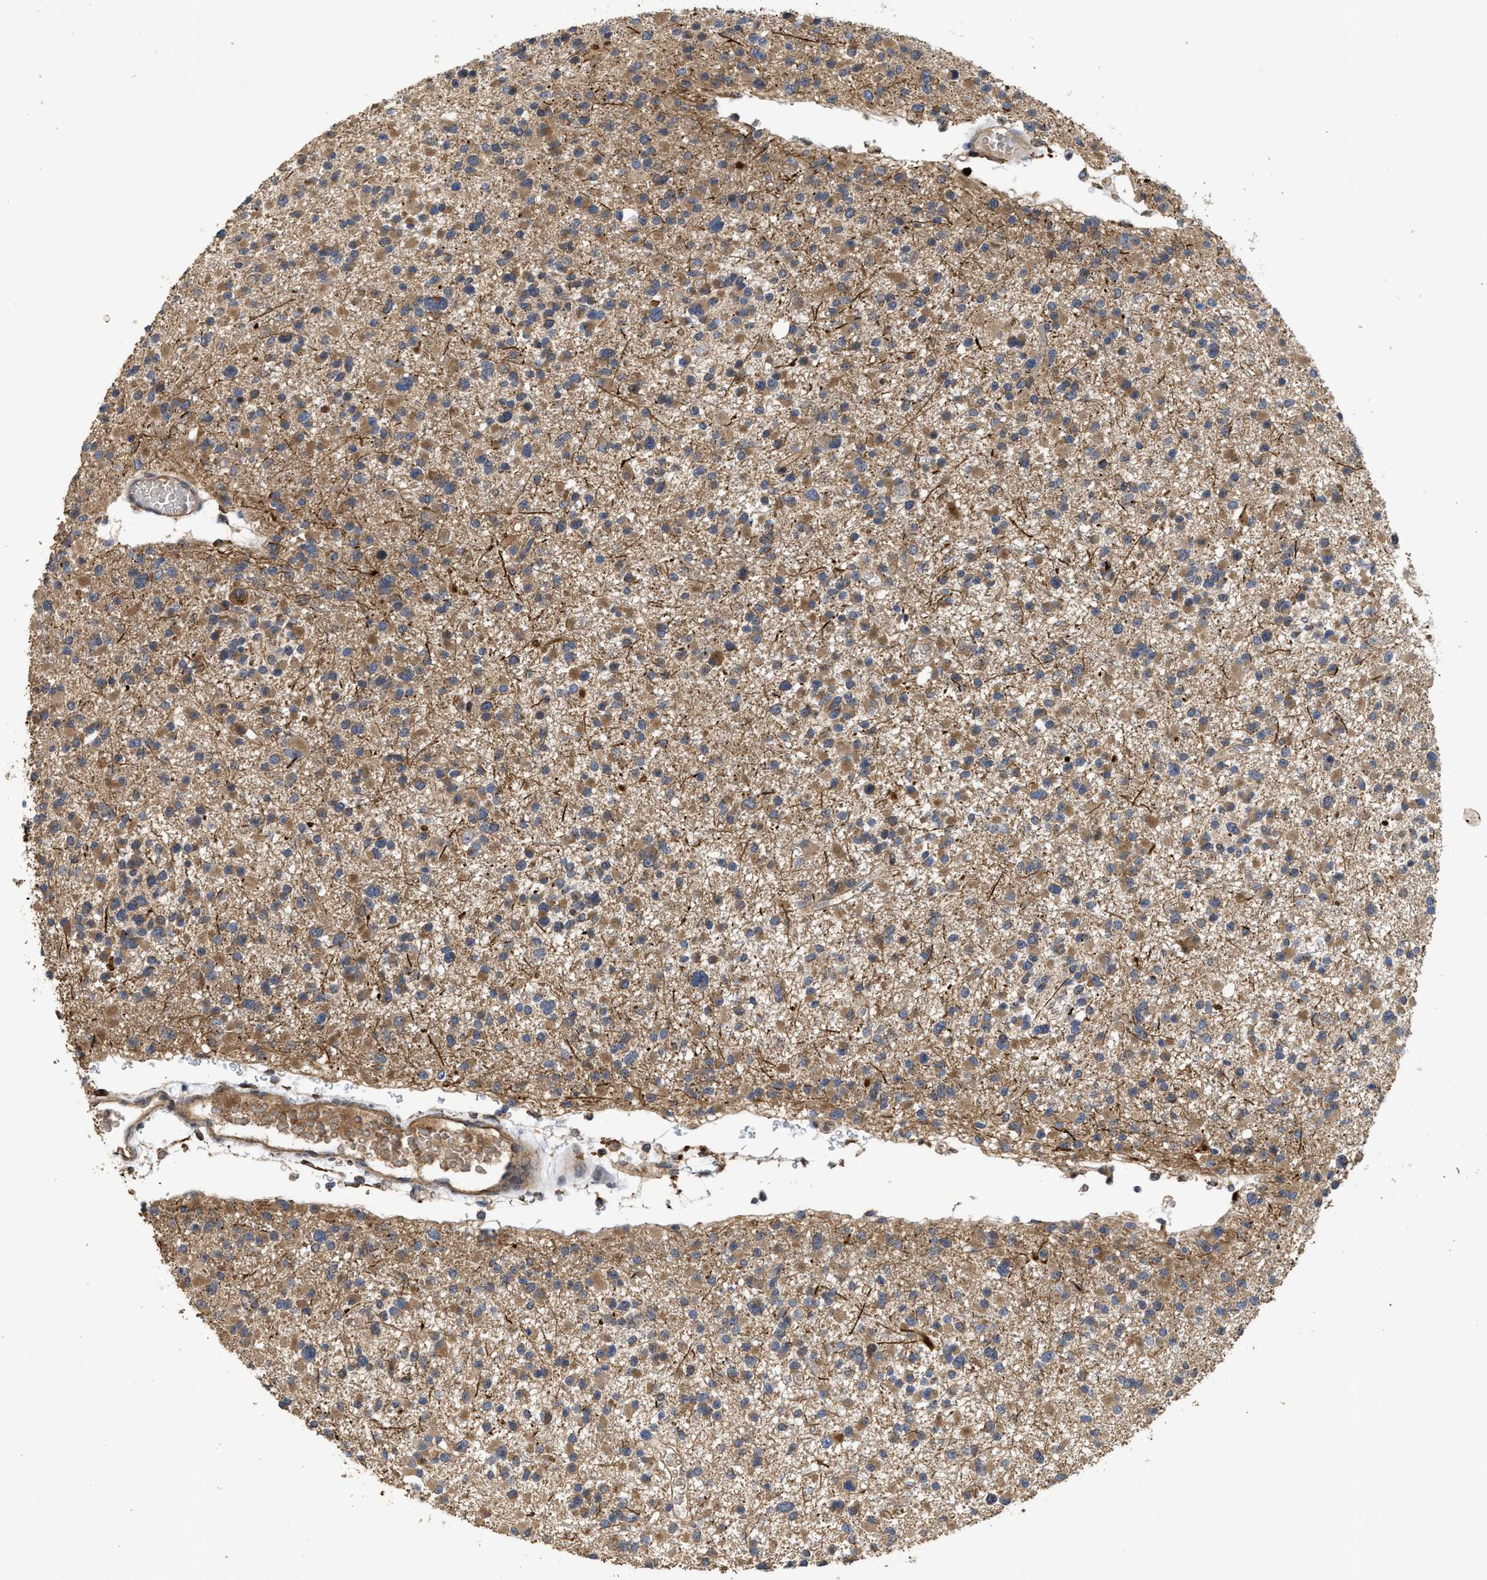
{"staining": {"intensity": "moderate", "quantity": ">75%", "location": "cytoplasmic/membranous"}, "tissue": "glioma", "cell_type": "Tumor cells", "image_type": "cancer", "snomed": [{"axis": "morphology", "description": "Glioma, malignant, Low grade"}, {"axis": "topography", "description": "Brain"}], "caption": "Immunohistochemistry (IHC) staining of glioma, which reveals medium levels of moderate cytoplasmic/membranous expression in about >75% of tumor cells indicating moderate cytoplasmic/membranous protein expression. The staining was performed using DAB (3,3'-diaminobenzidine) (brown) for protein detection and nuclei were counterstained in hematoxylin (blue).", "gene": "CBR3", "patient": {"sex": "female", "age": 22}}